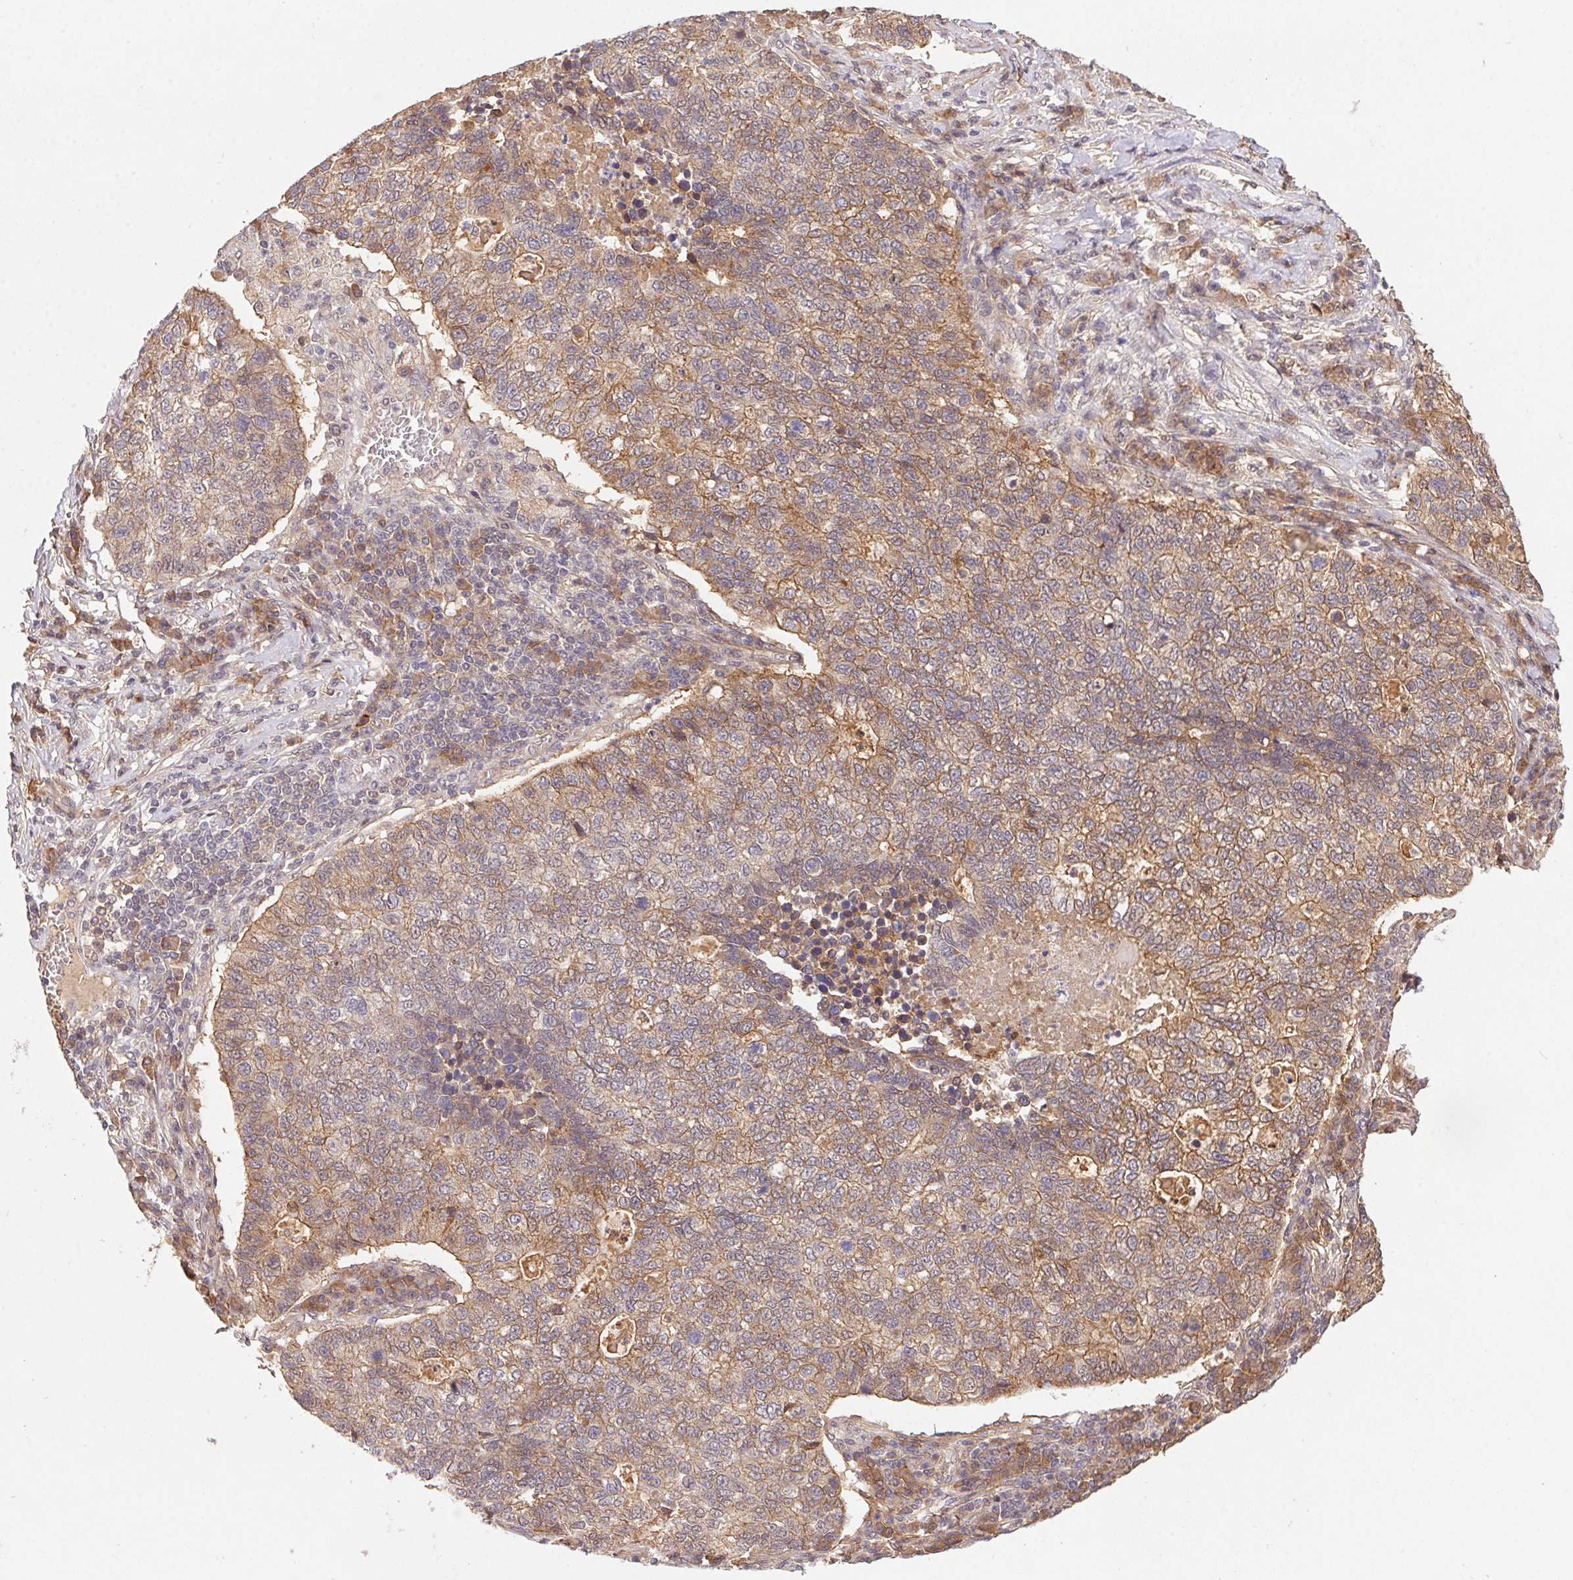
{"staining": {"intensity": "moderate", "quantity": ">75%", "location": "cytoplasmic/membranous"}, "tissue": "lung cancer", "cell_type": "Tumor cells", "image_type": "cancer", "snomed": [{"axis": "morphology", "description": "Adenocarcinoma, NOS"}, {"axis": "topography", "description": "Lung"}], "caption": "An image of lung cancer stained for a protein demonstrates moderate cytoplasmic/membranous brown staining in tumor cells.", "gene": "SLC52A2", "patient": {"sex": "male", "age": 57}}